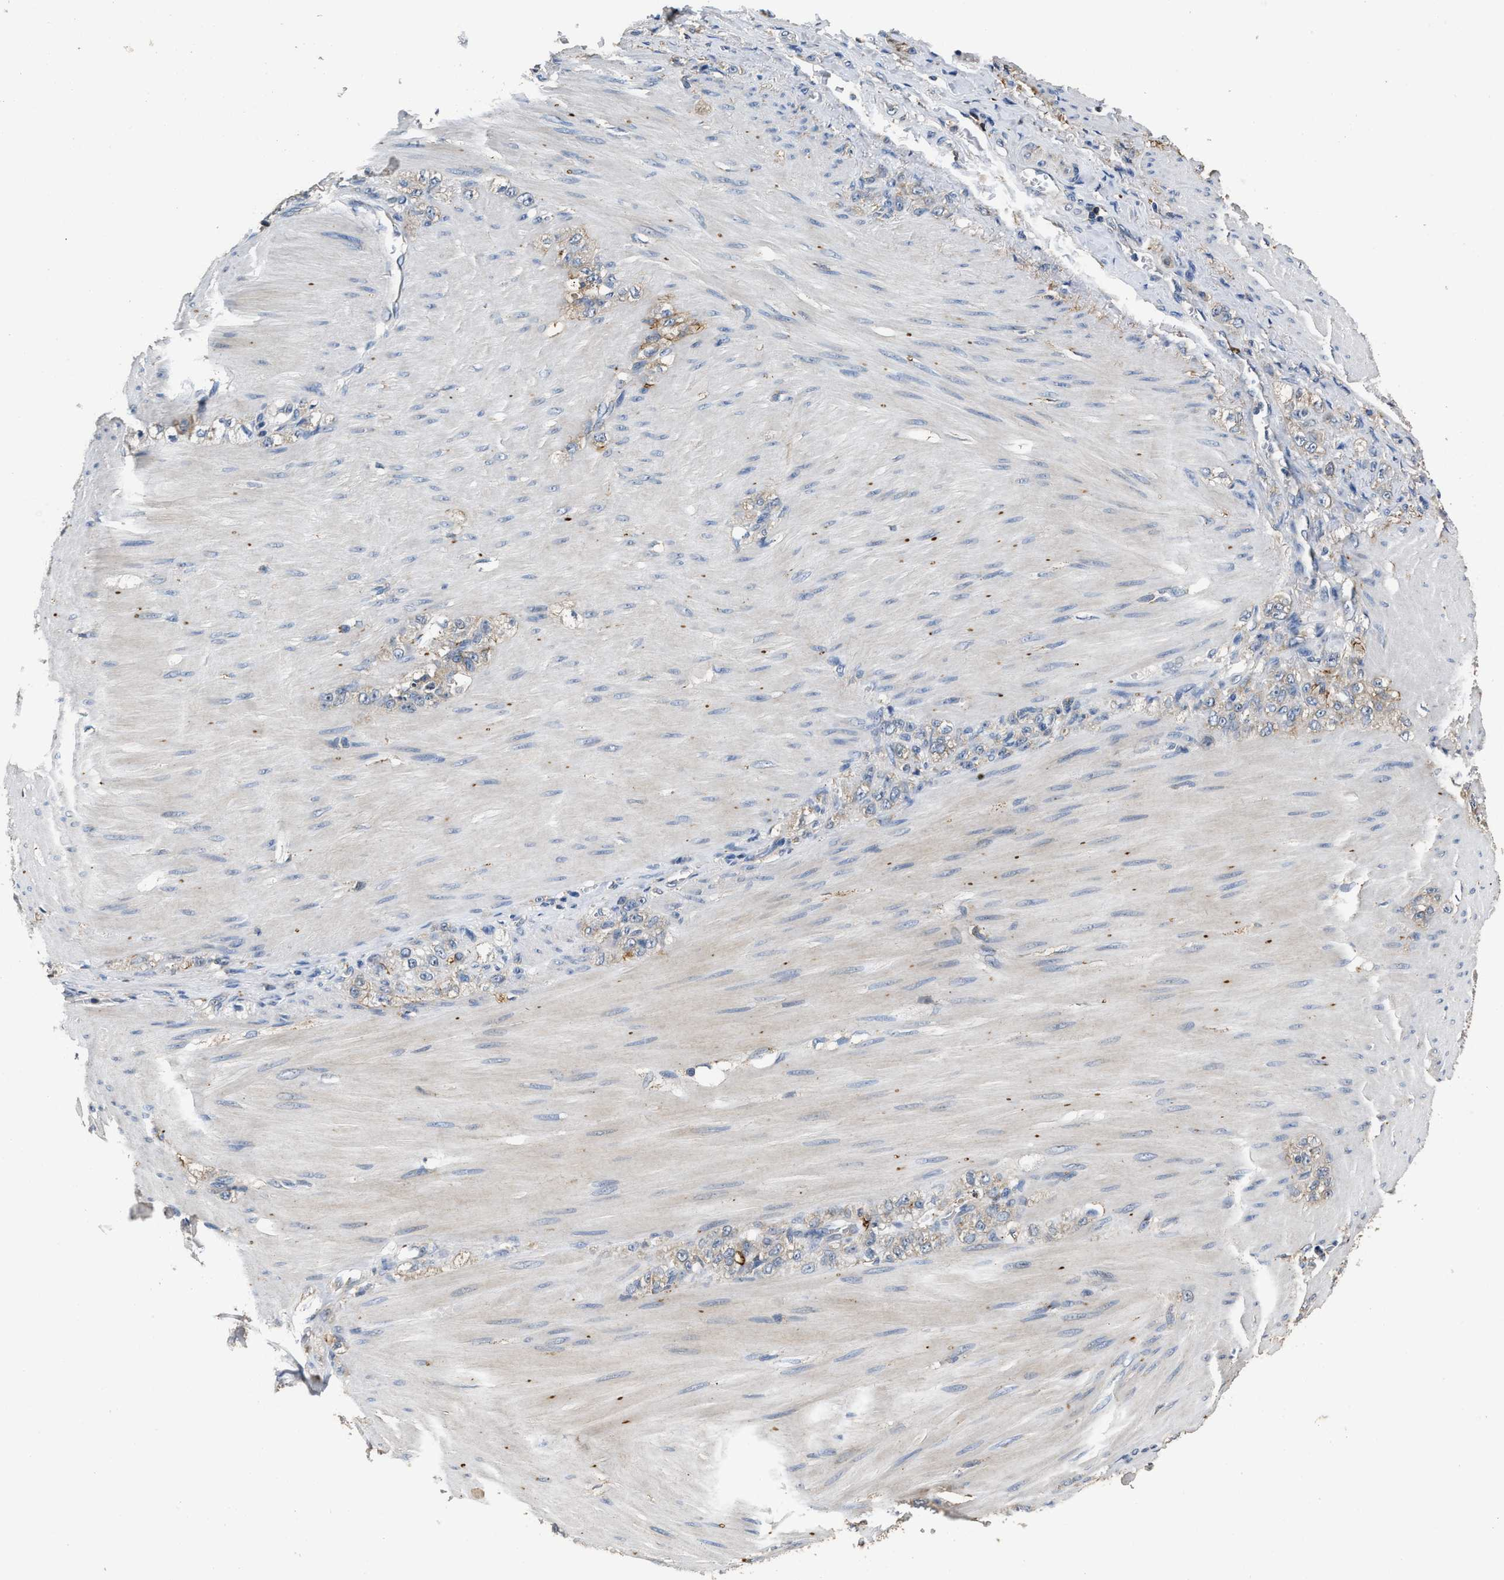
{"staining": {"intensity": "weak", "quantity": "<25%", "location": "cytoplasmic/membranous"}, "tissue": "stomach cancer", "cell_type": "Tumor cells", "image_type": "cancer", "snomed": [{"axis": "morphology", "description": "Normal tissue, NOS"}, {"axis": "morphology", "description": "Adenocarcinoma, NOS"}, {"axis": "topography", "description": "Stomach"}], "caption": "A photomicrograph of adenocarcinoma (stomach) stained for a protein reveals no brown staining in tumor cells.", "gene": "C3", "patient": {"sex": "male", "age": 82}}